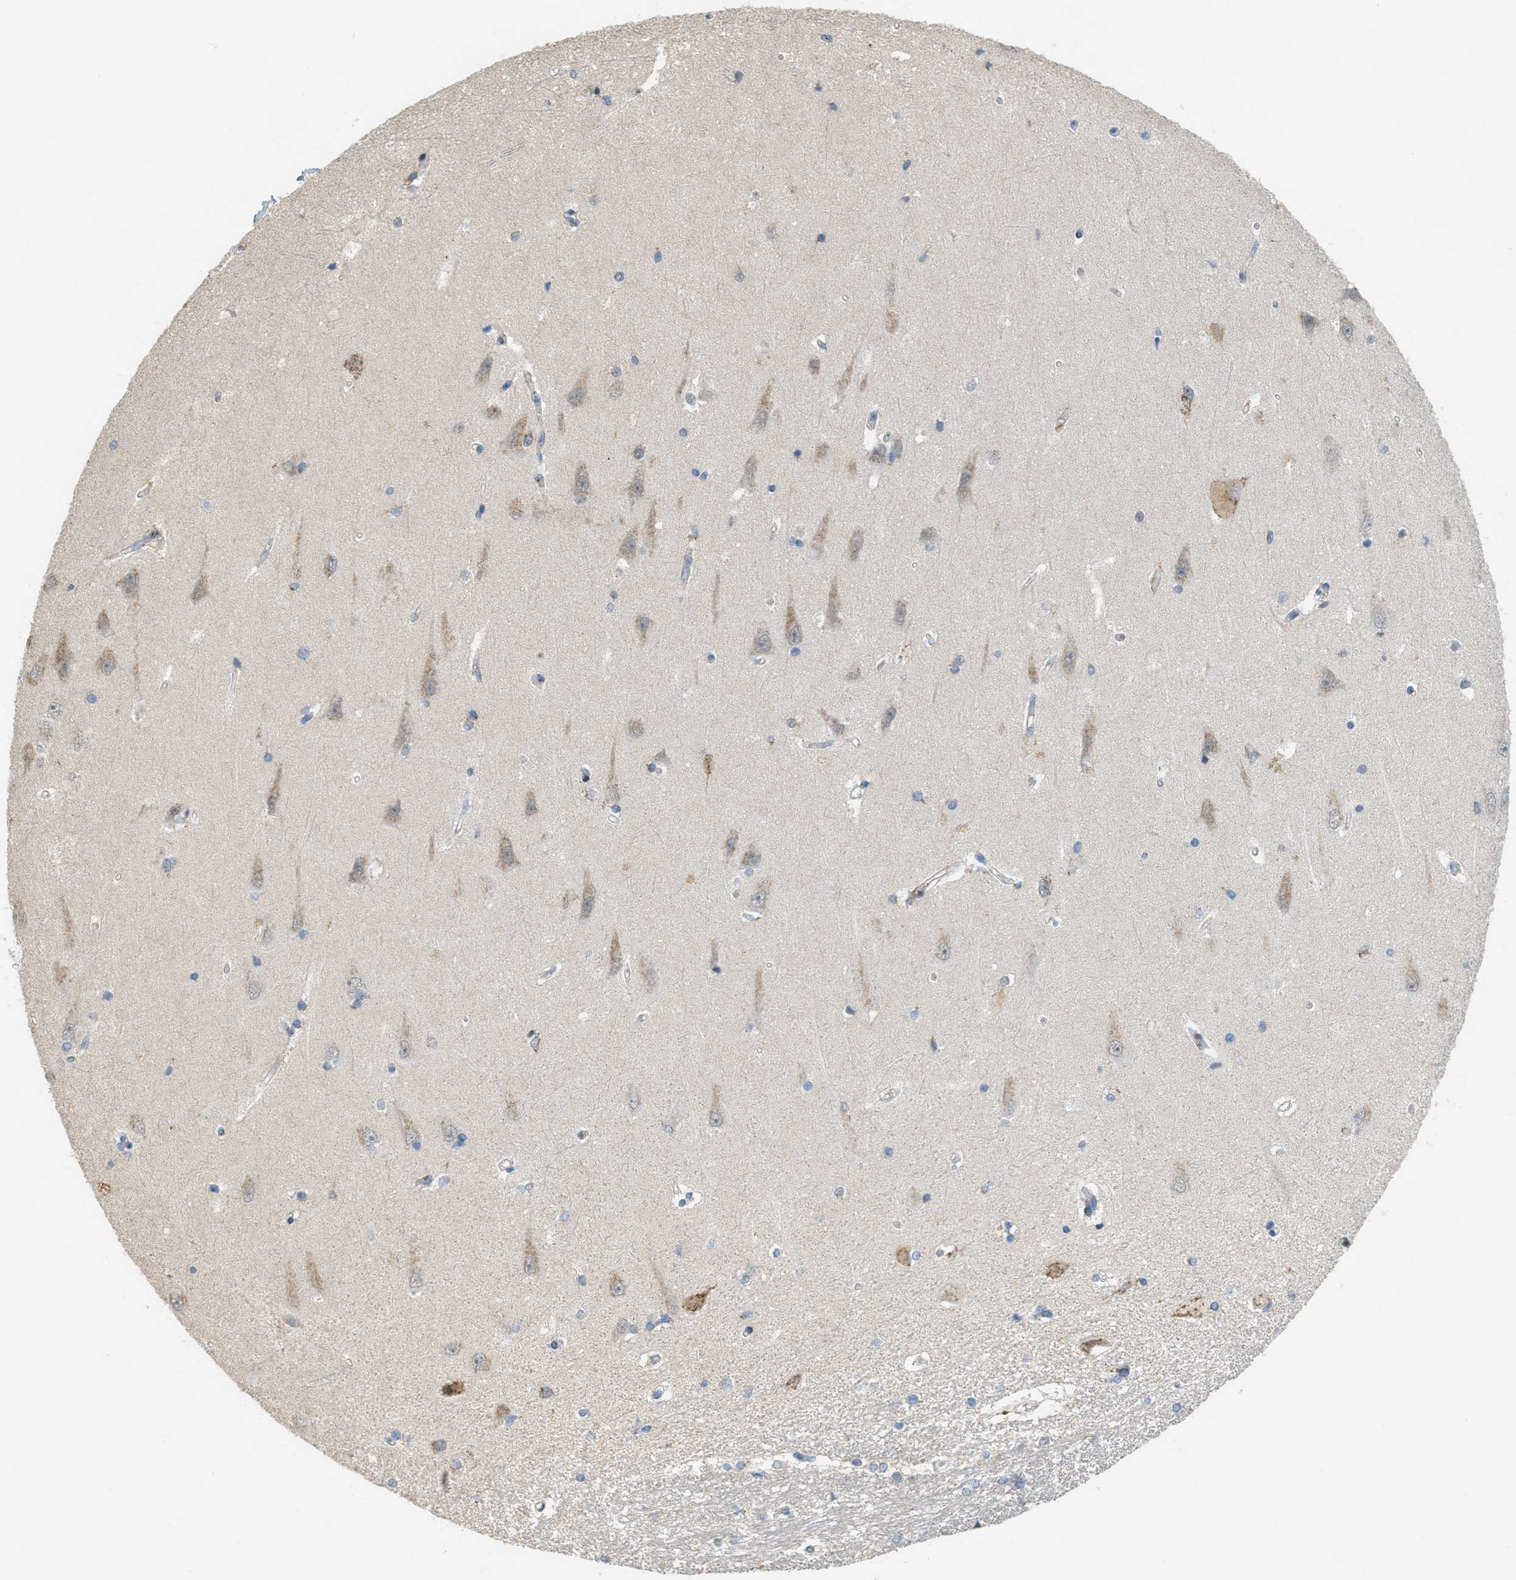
{"staining": {"intensity": "moderate", "quantity": "<25%", "location": "cytoplasmic/membranous"}, "tissue": "hippocampus", "cell_type": "Glial cells", "image_type": "normal", "snomed": [{"axis": "morphology", "description": "Normal tissue, NOS"}, {"axis": "topography", "description": "Hippocampus"}], "caption": "Immunohistochemical staining of normal human hippocampus reveals moderate cytoplasmic/membranous protein staining in approximately <25% of glial cells.", "gene": "ZFPL1", "patient": {"sex": "male", "age": 45}}